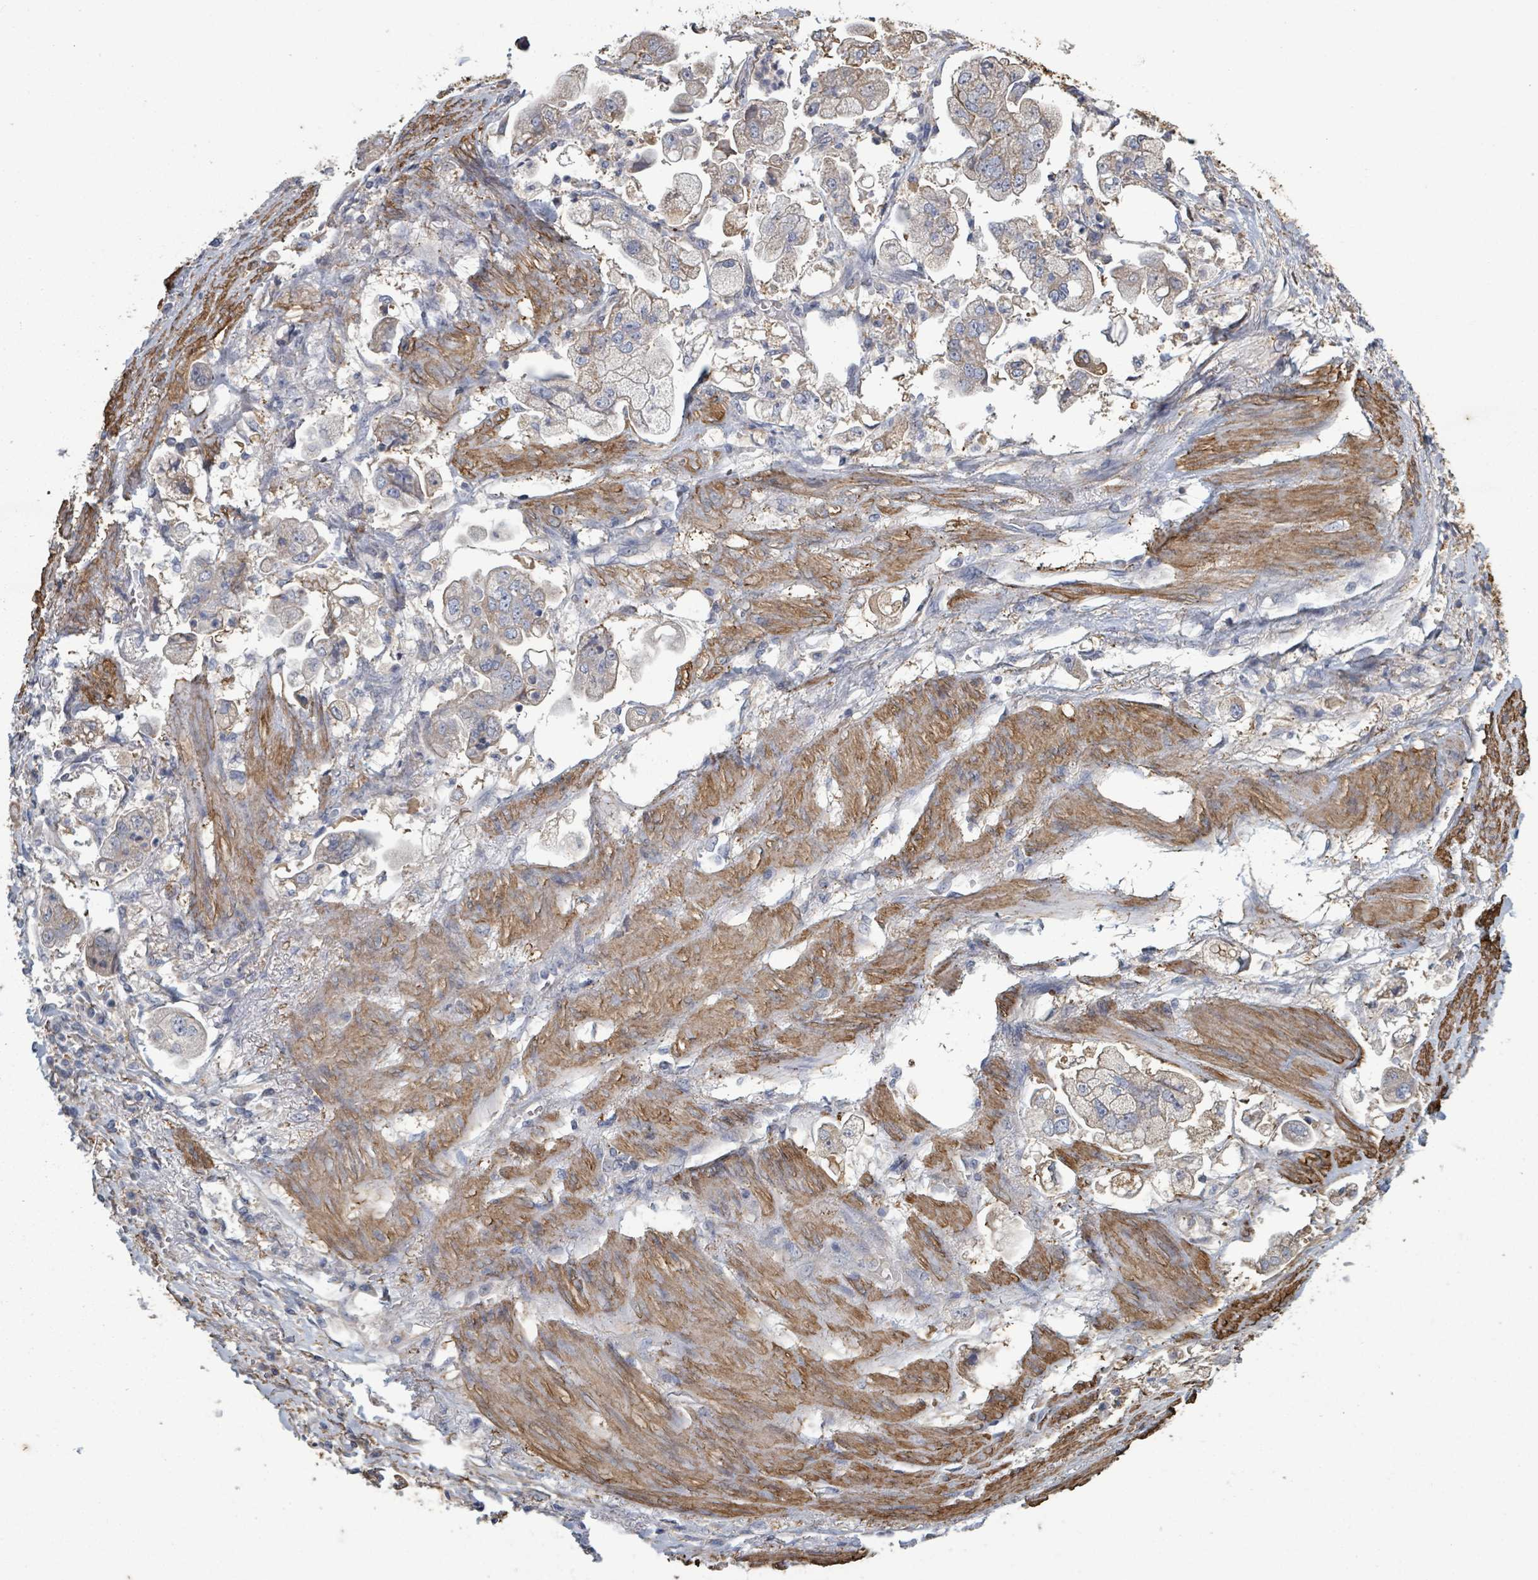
{"staining": {"intensity": "moderate", "quantity": "25%-75%", "location": "cytoplasmic/membranous"}, "tissue": "stomach cancer", "cell_type": "Tumor cells", "image_type": "cancer", "snomed": [{"axis": "morphology", "description": "Adenocarcinoma, NOS"}, {"axis": "topography", "description": "Stomach"}], "caption": "The histopathology image displays staining of adenocarcinoma (stomach), revealing moderate cytoplasmic/membranous protein positivity (brown color) within tumor cells.", "gene": "ADCK1", "patient": {"sex": "male", "age": 62}}